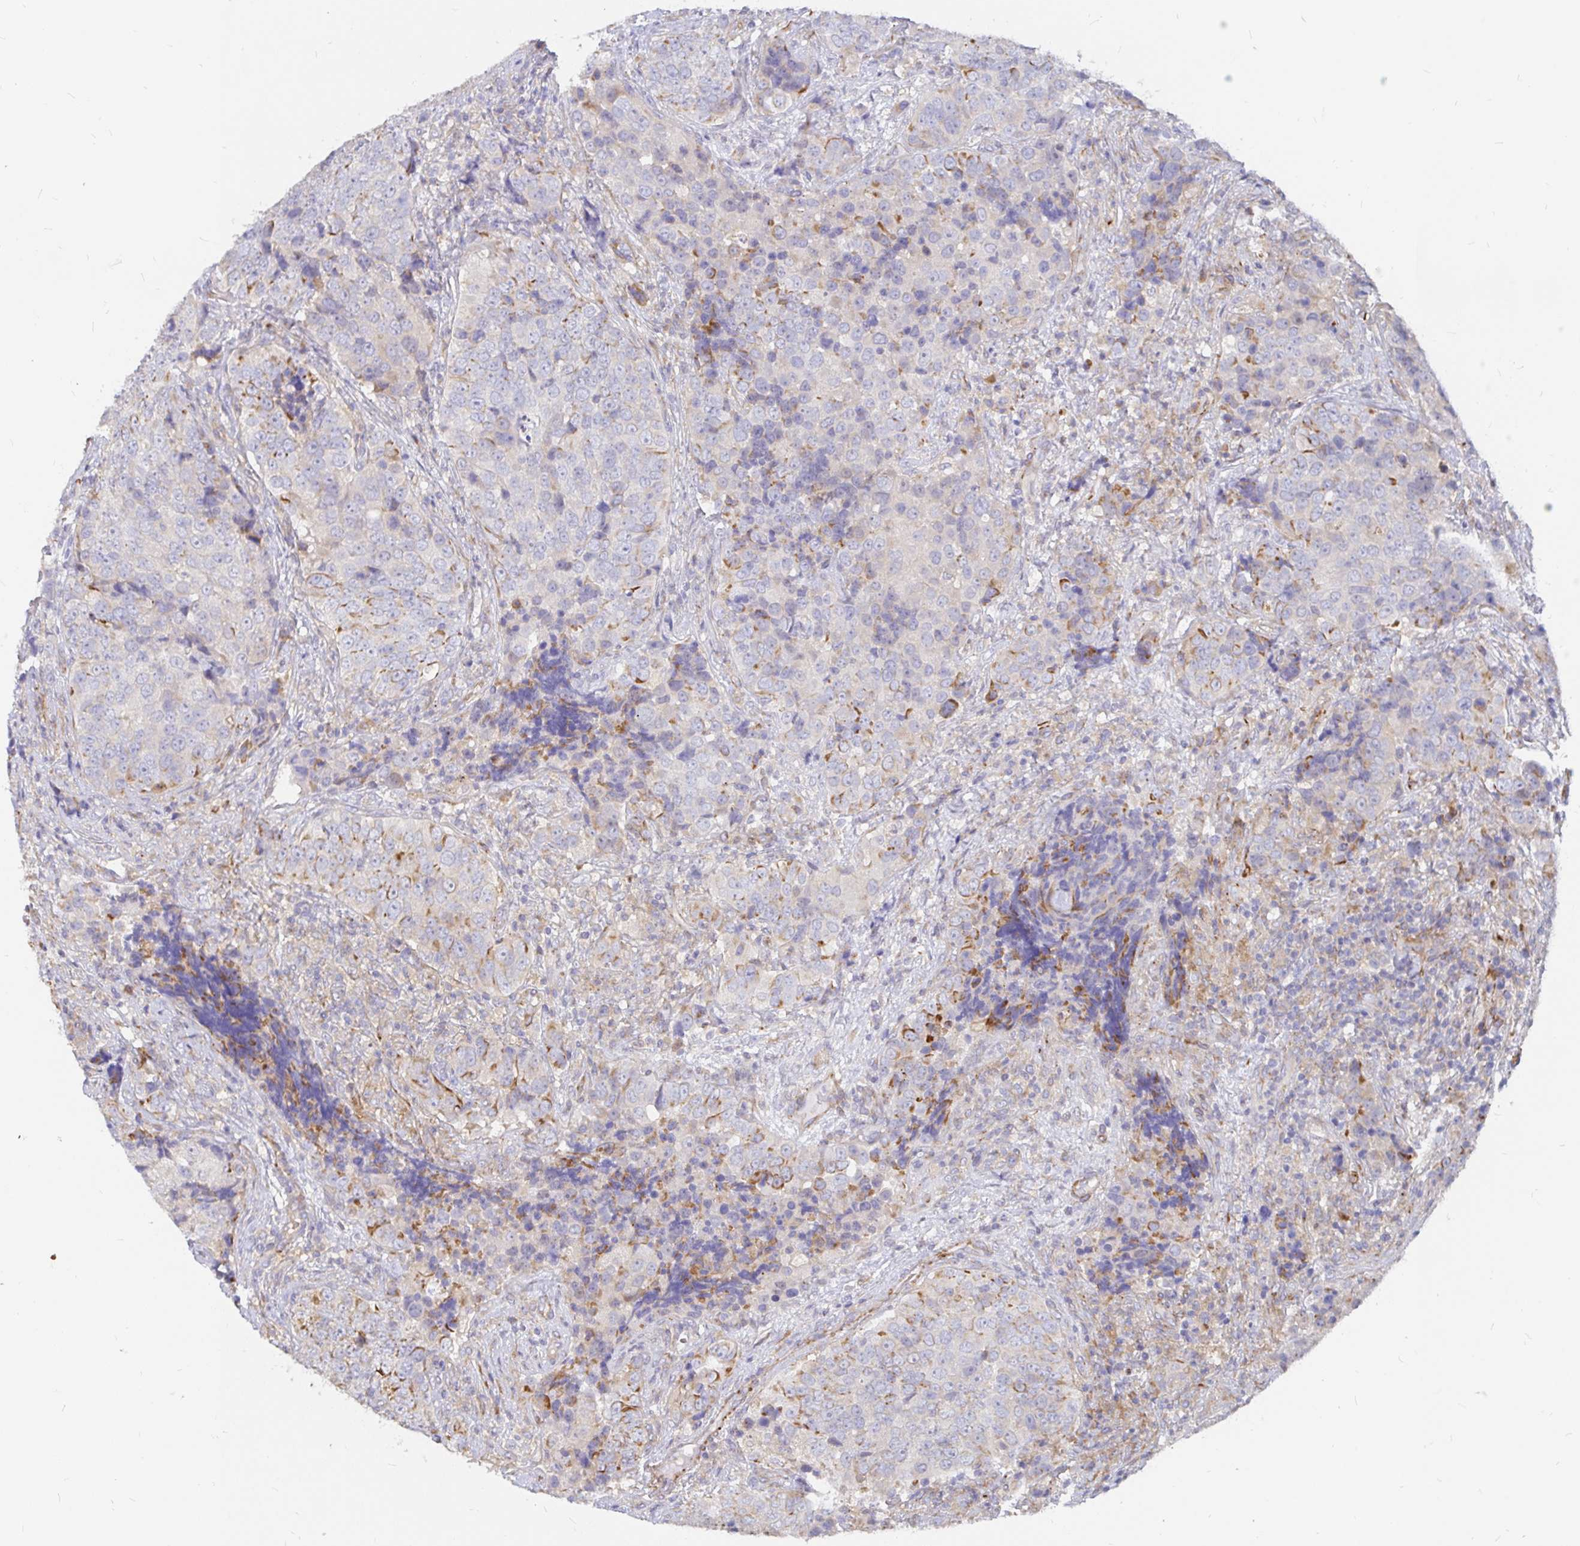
{"staining": {"intensity": "moderate", "quantity": "<25%", "location": "cytoplasmic/membranous"}, "tissue": "urothelial cancer", "cell_type": "Tumor cells", "image_type": "cancer", "snomed": [{"axis": "morphology", "description": "Urothelial carcinoma, NOS"}, {"axis": "topography", "description": "Urinary bladder"}], "caption": "An image showing moderate cytoplasmic/membranous positivity in about <25% of tumor cells in urothelial cancer, as visualized by brown immunohistochemical staining.", "gene": "KCTD19", "patient": {"sex": "male", "age": 52}}